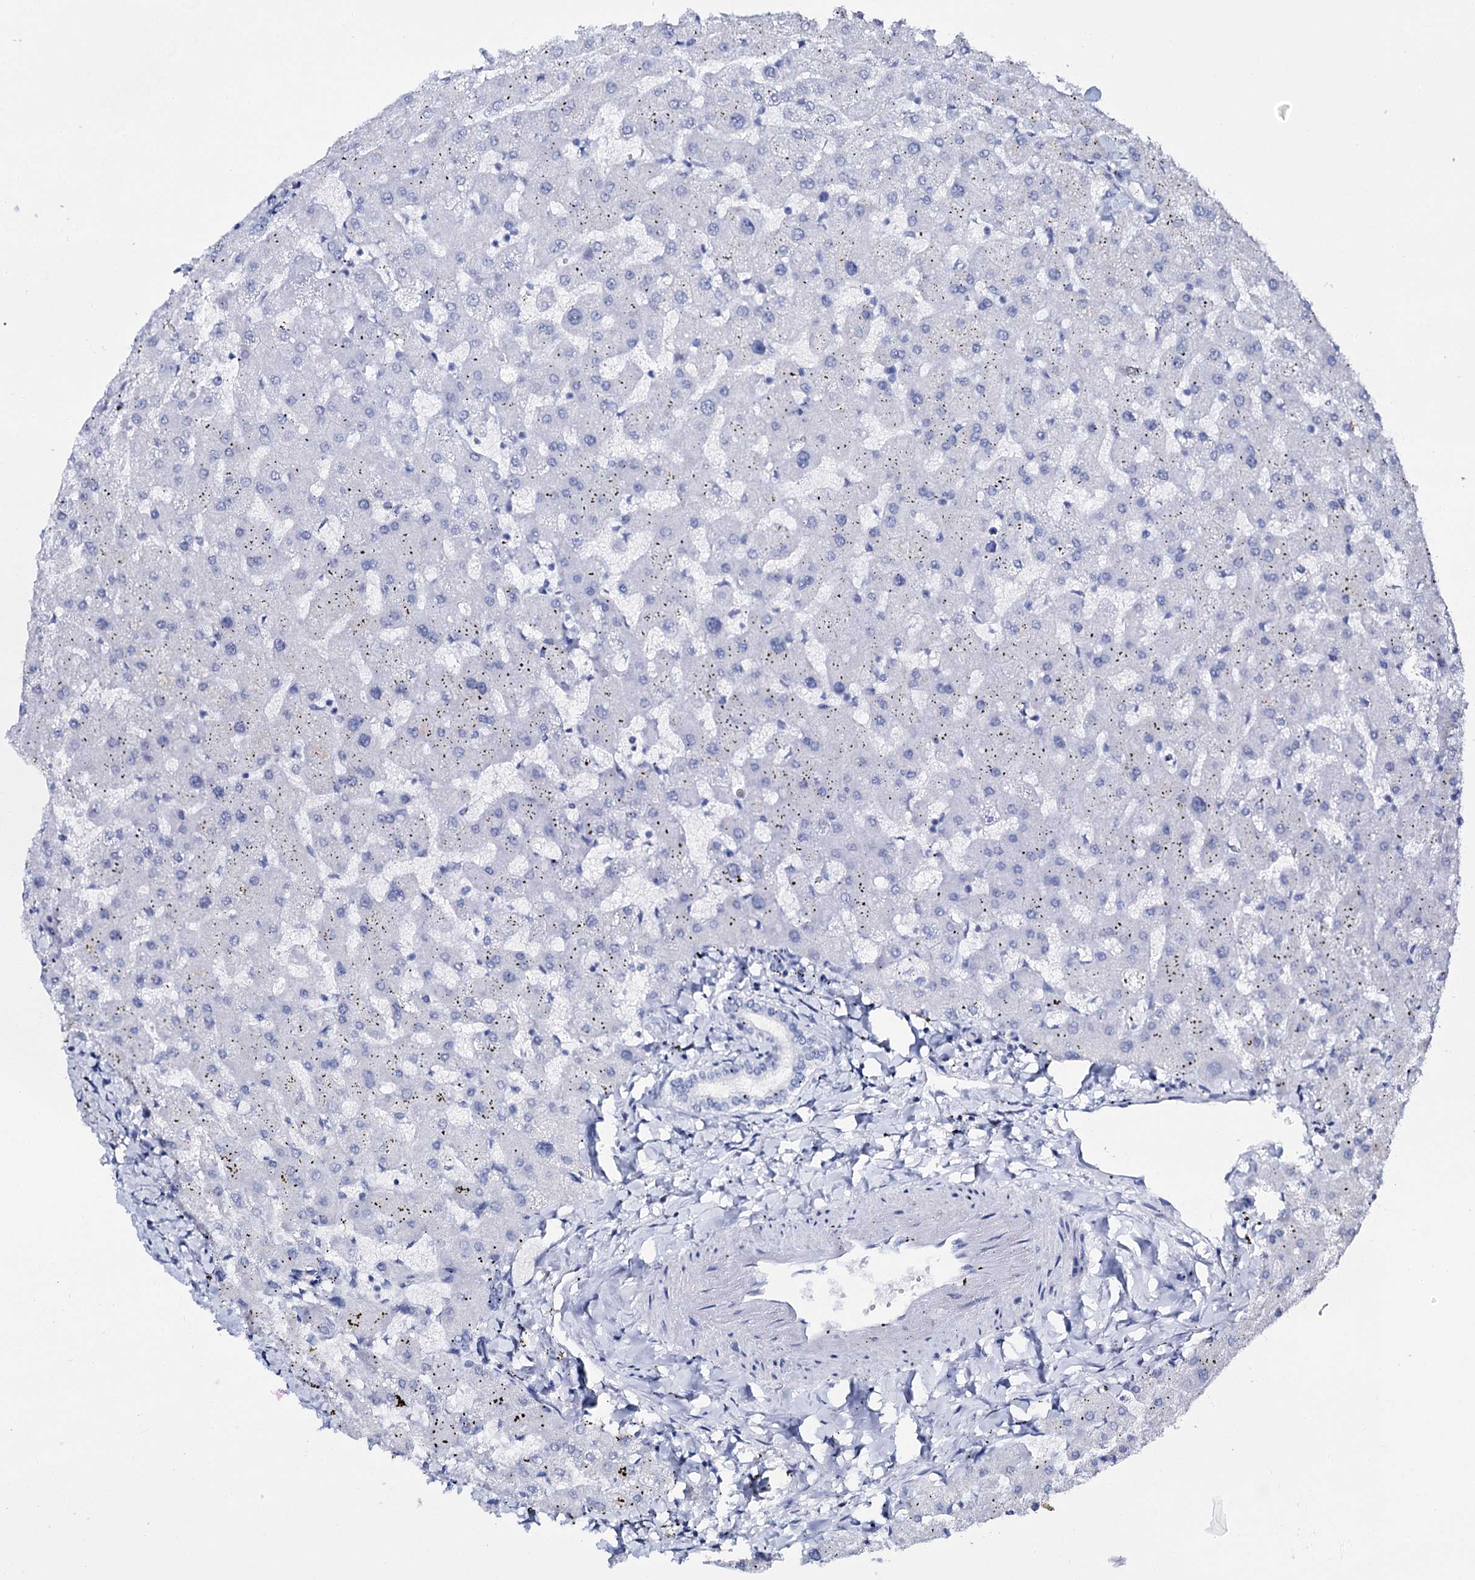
{"staining": {"intensity": "negative", "quantity": "none", "location": "none"}, "tissue": "liver", "cell_type": "Cholangiocytes", "image_type": "normal", "snomed": [{"axis": "morphology", "description": "Normal tissue, NOS"}, {"axis": "topography", "description": "Liver"}], "caption": "A high-resolution photomicrograph shows immunohistochemistry staining of benign liver, which exhibits no significant positivity in cholangiocytes.", "gene": "SPATS2", "patient": {"sex": "female", "age": 63}}